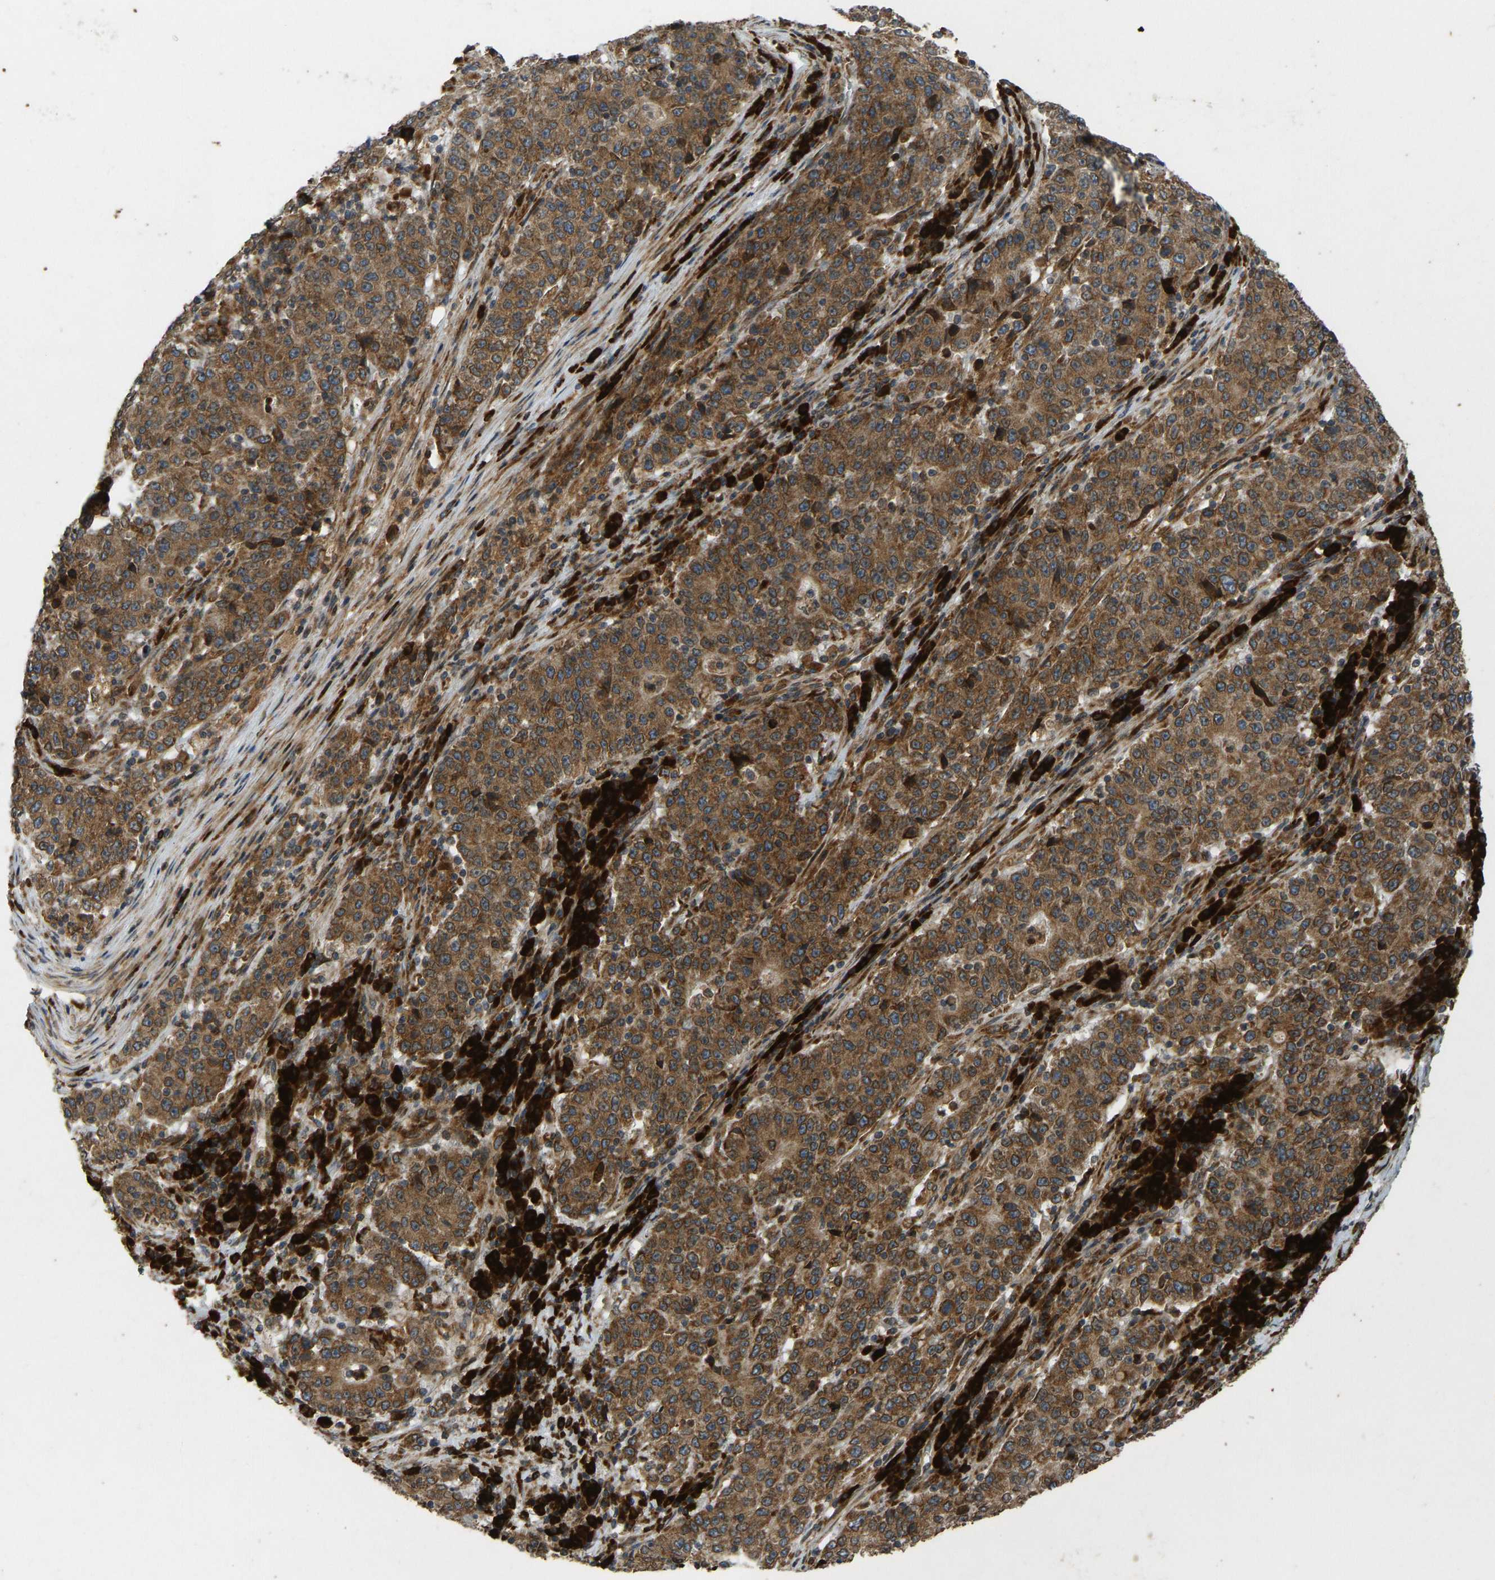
{"staining": {"intensity": "strong", "quantity": ">75%", "location": "cytoplasmic/membranous"}, "tissue": "stomach cancer", "cell_type": "Tumor cells", "image_type": "cancer", "snomed": [{"axis": "morphology", "description": "Adenocarcinoma, NOS"}, {"axis": "topography", "description": "Stomach"}], "caption": "Adenocarcinoma (stomach) stained for a protein reveals strong cytoplasmic/membranous positivity in tumor cells. Immunohistochemistry stains the protein in brown and the nuclei are stained blue.", "gene": "RPN2", "patient": {"sex": "male", "age": 59}}